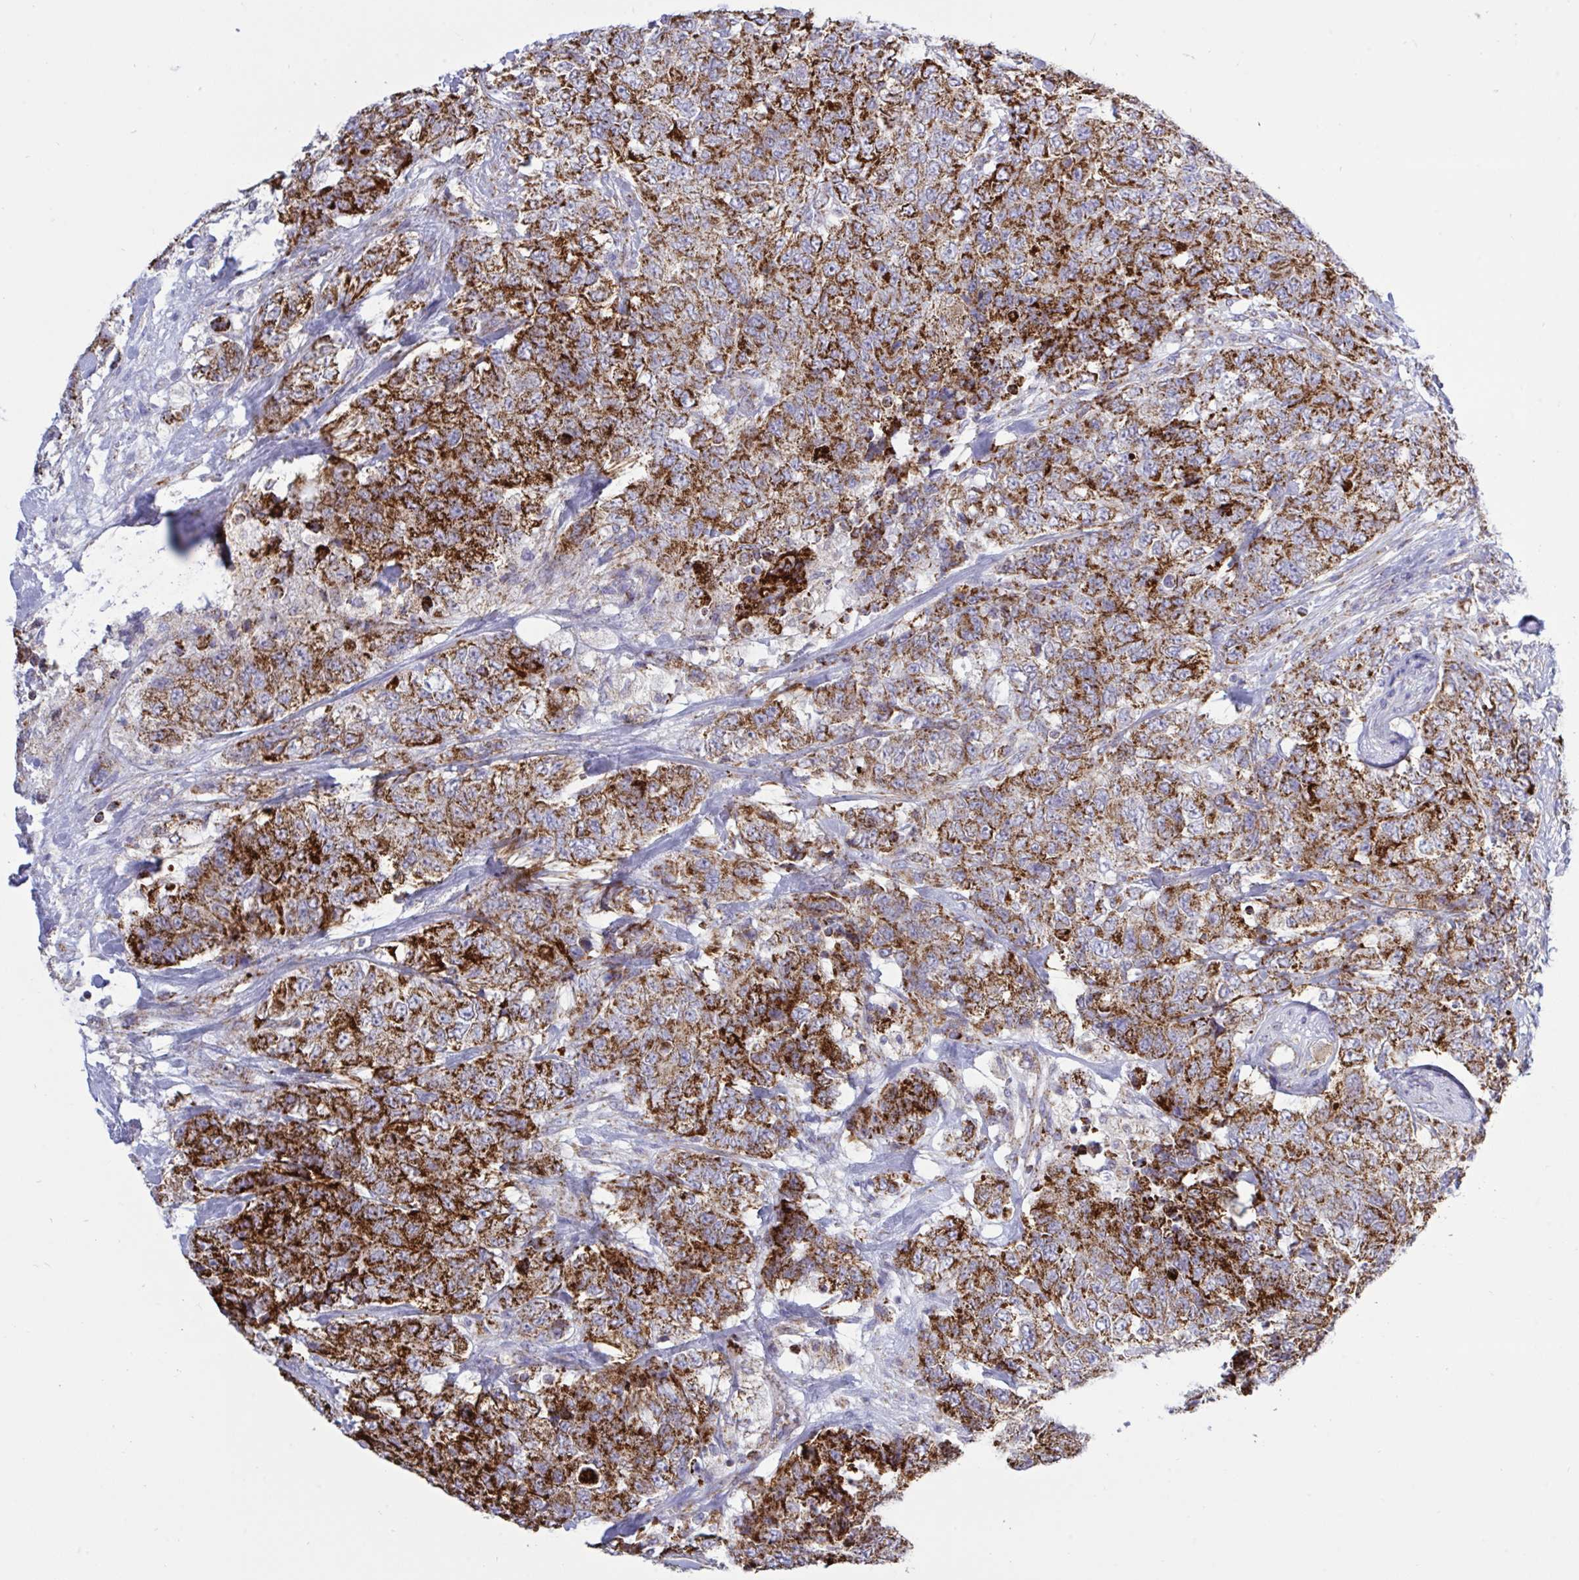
{"staining": {"intensity": "strong", "quantity": ">75%", "location": "cytoplasmic/membranous"}, "tissue": "urothelial cancer", "cell_type": "Tumor cells", "image_type": "cancer", "snomed": [{"axis": "morphology", "description": "Urothelial carcinoma, High grade"}, {"axis": "topography", "description": "Urinary bladder"}], "caption": "The image reveals immunohistochemical staining of high-grade urothelial carcinoma. There is strong cytoplasmic/membranous positivity is present in about >75% of tumor cells.", "gene": "HSPE1", "patient": {"sex": "female", "age": 78}}